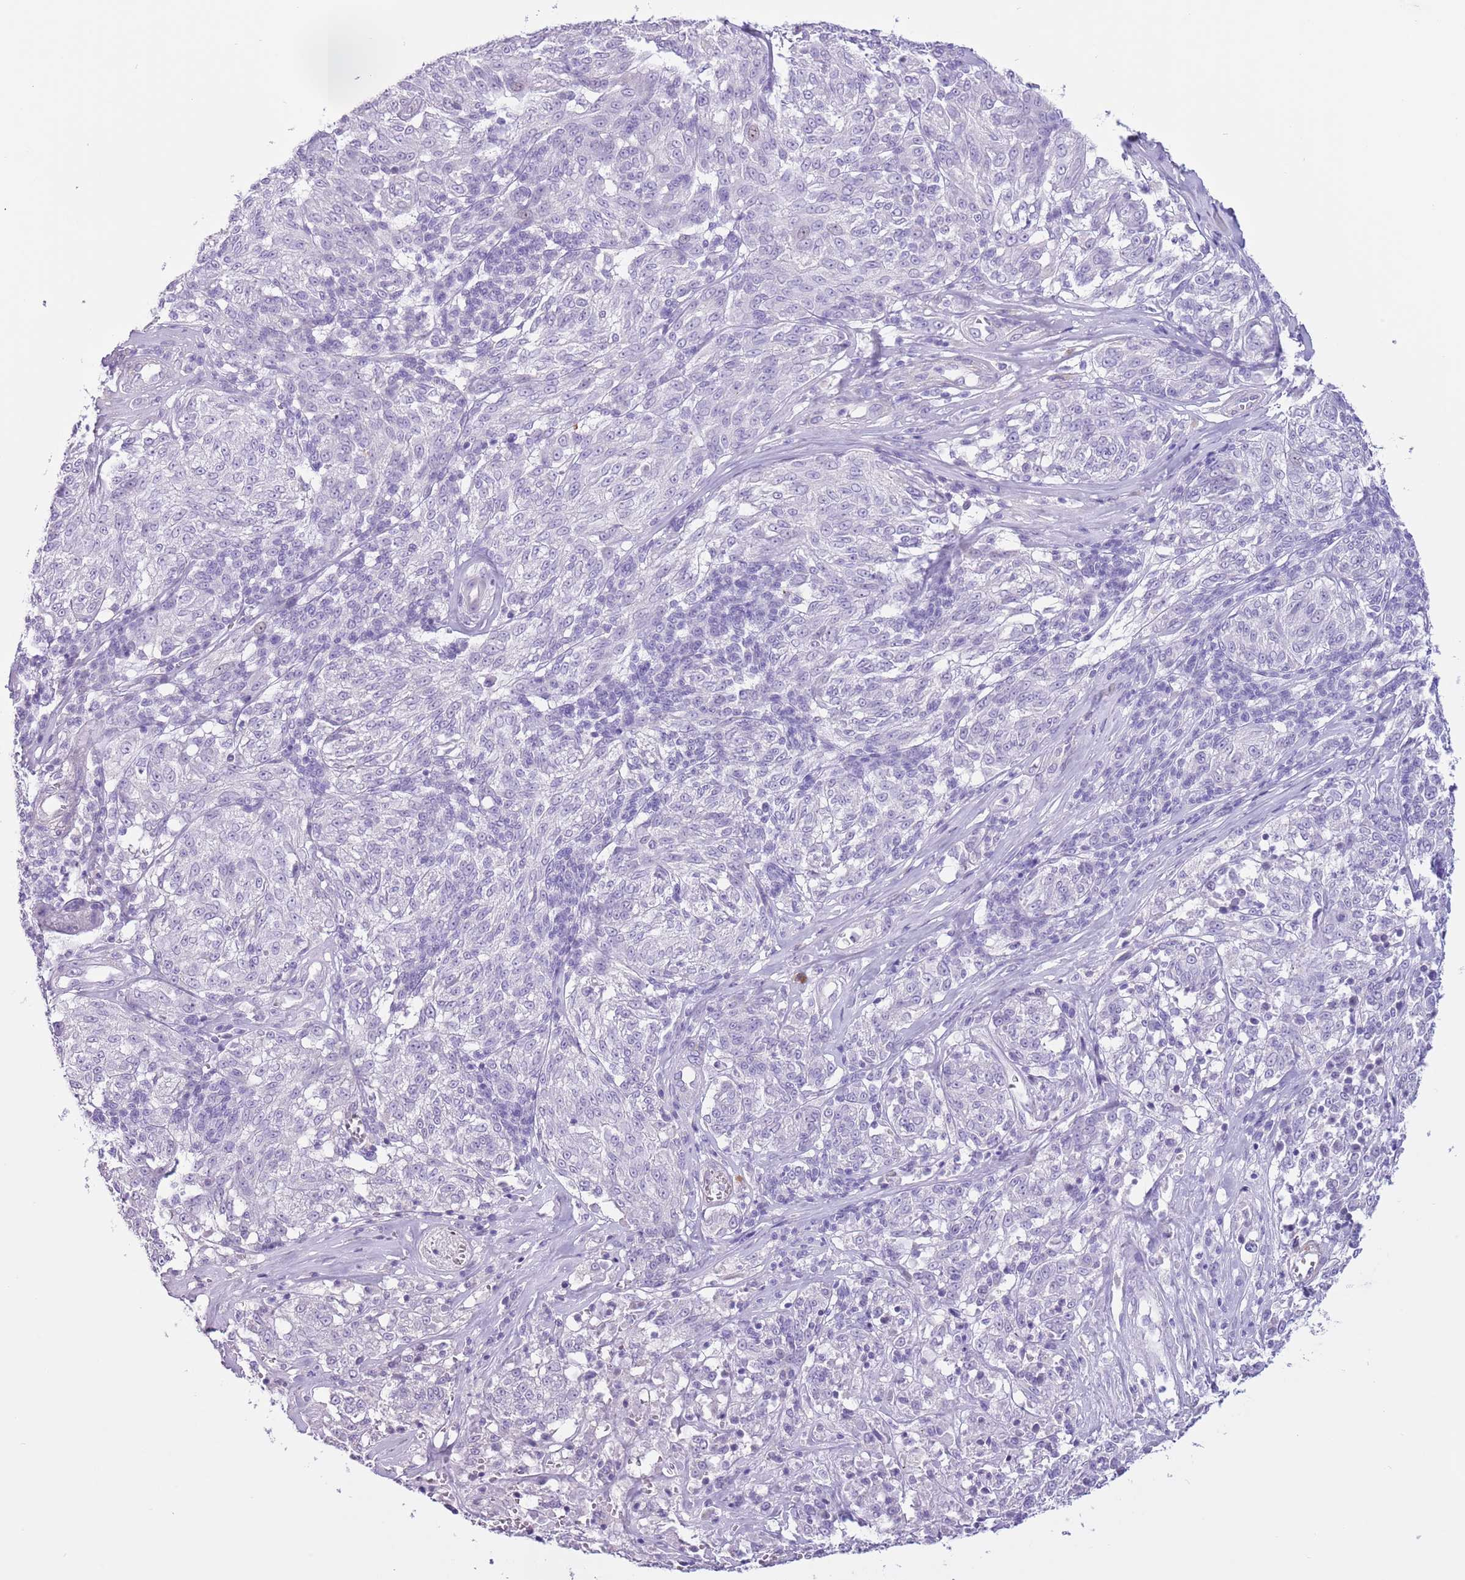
{"staining": {"intensity": "negative", "quantity": "none", "location": "none"}, "tissue": "melanoma", "cell_type": "Tumor cells", "image_type": "cancer", "snomed": [{"axis": "morphology", "description": "Malignant melanoma, NOS"}, {"axis": "topography", "description": "Skin"}], "caption": "Immunohistochemistry histopathology image of neoplastic tissue: malignant melanoma stained with DAB exhibits no significant protein expression in tumor cells. (Brightfield microscopy of DAB (3,3'-diaminobenzidine) immunohistochemistry at high magnification).", "gene": "SLC7A14", "patient": {"sex": "female", "age": 63}}